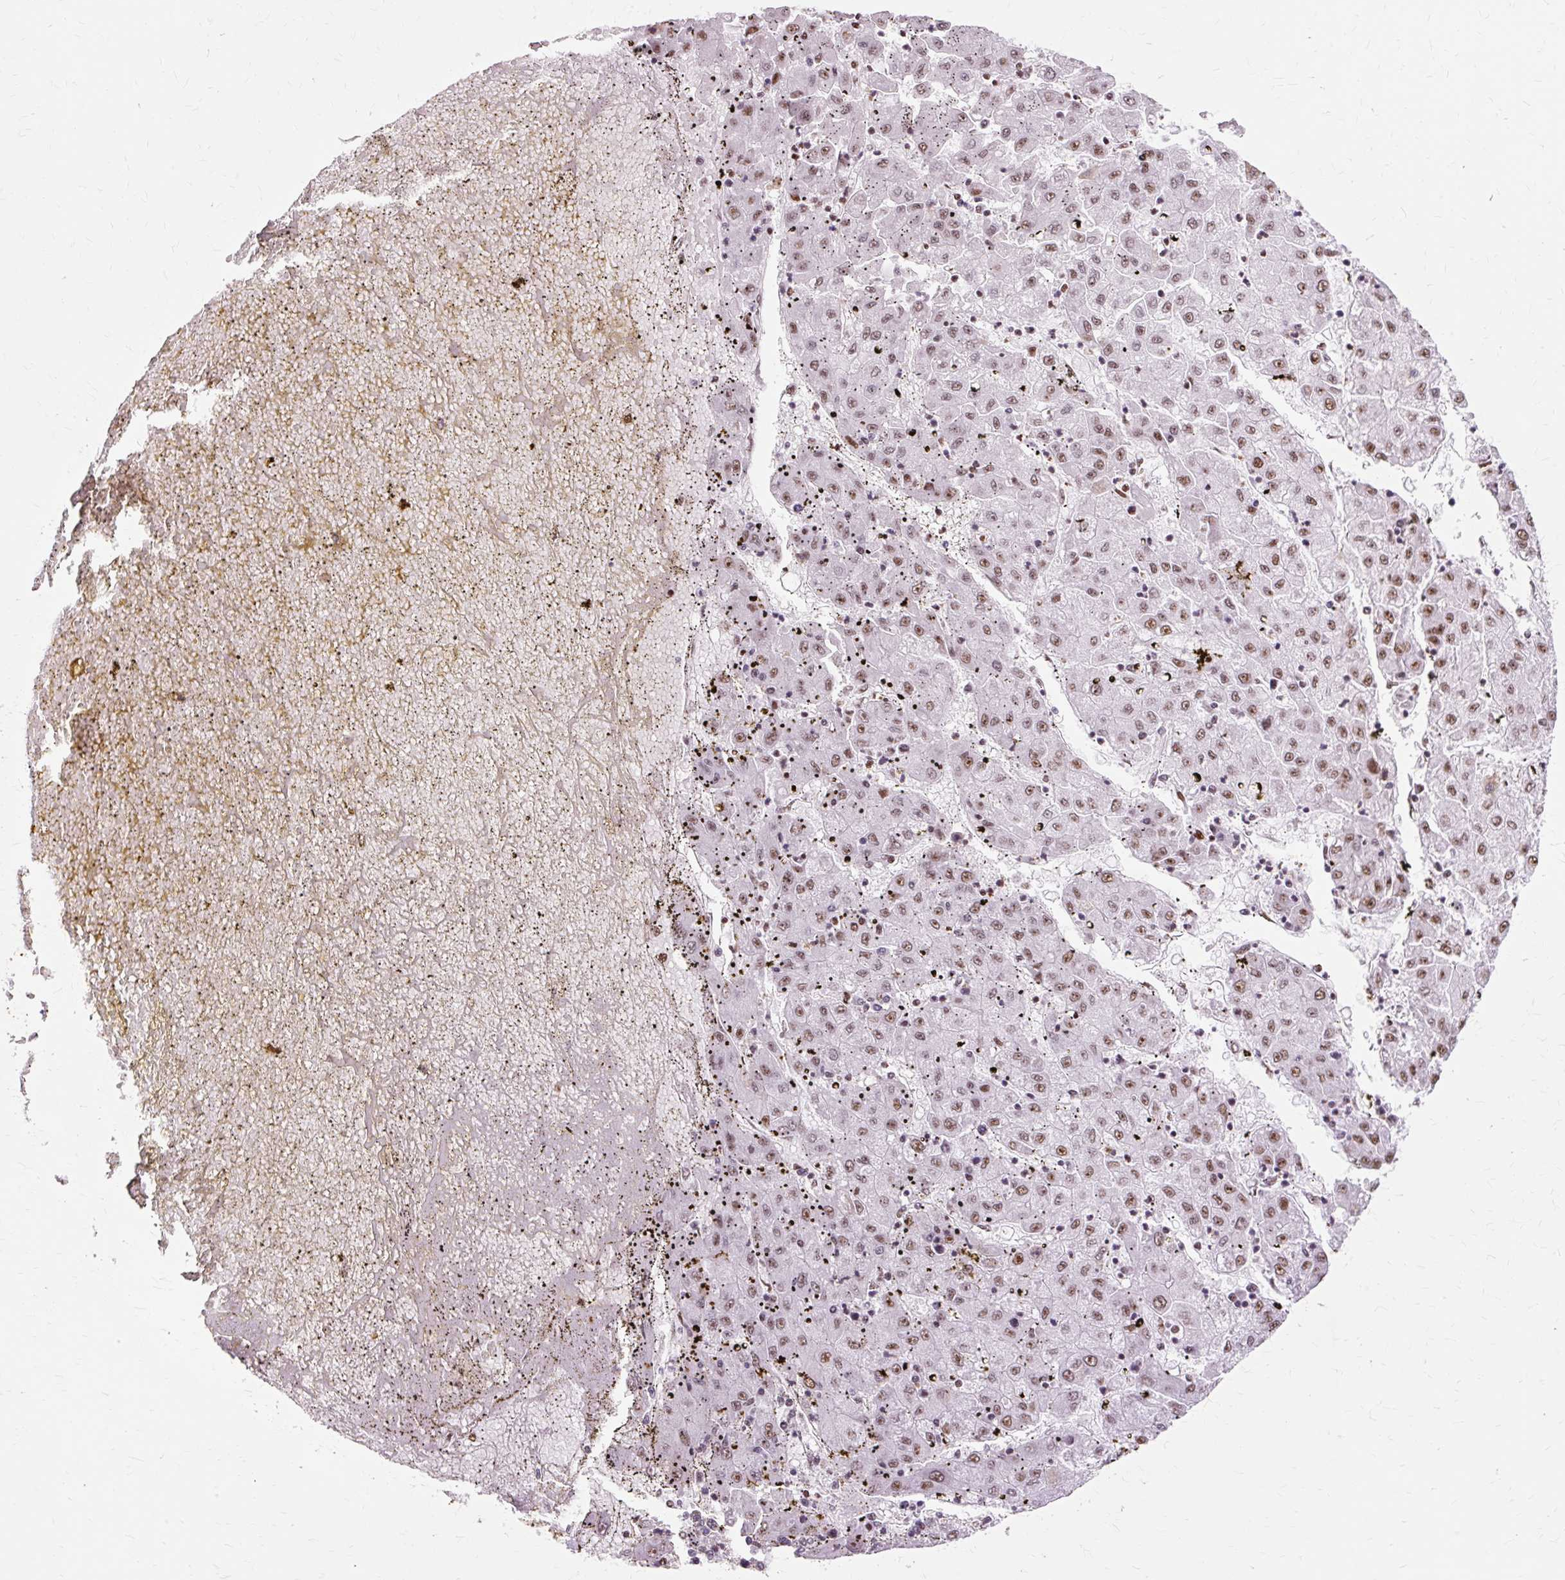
{"staining": {"intensity": "moderate", "quantity": ">75%", "location": "nuclear"}, "tissue": "liver cancer", "cell_type": "Tumor cells", "image_type": "cancer", "snomed": [{"axis": "morphology", "description": "Carcinoma, Hepatocellular, NOS"}, {"axis": "topography", "description": "Liver"}], "caption": "Hepatocellular carcinoma (liver) tissue displays moderate nuclear staining in approximately >75% of tumor cells", "gene": "XRCC6", "patient": {"sex": "male", "age": 72}}